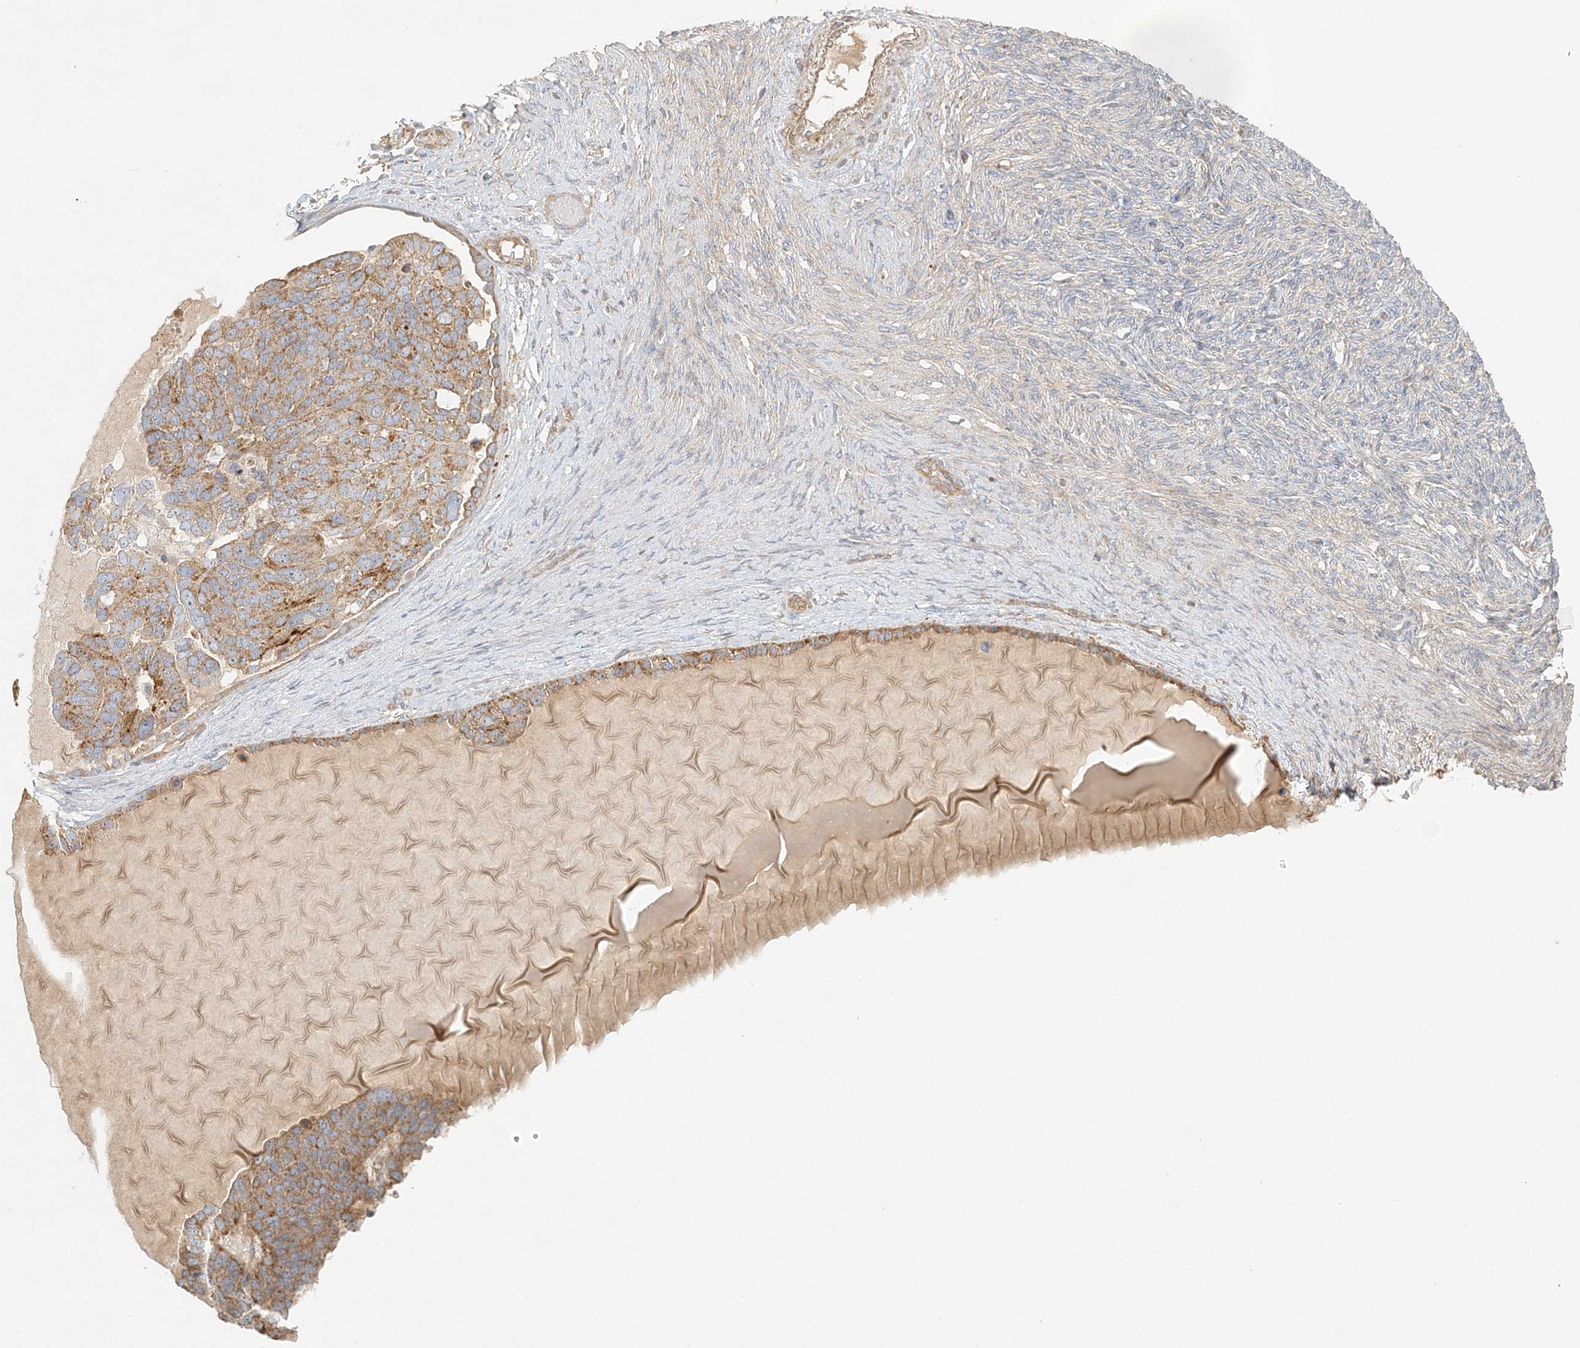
{"staining": {"intensity": "moderate", "quantity": ">75%", "location": "cytoplasmic/membranous"}, "tissue": "ovarian cancer", "cell_type": "Tumor cells", "image_type": "cancer", "snomed": [{"axis": "morphology", "description": "Cystadenocarcinoma, serous, NOS"}, {"axis": "topography", "description": "Ovary"}], "caption": "Moderate cytoplasmic/membranous staining is appreciated in about >75% of tumor cells in ovarian cancer.", "gene": "KIAA0232", "patient": {"sex": "female", "age": 44}}